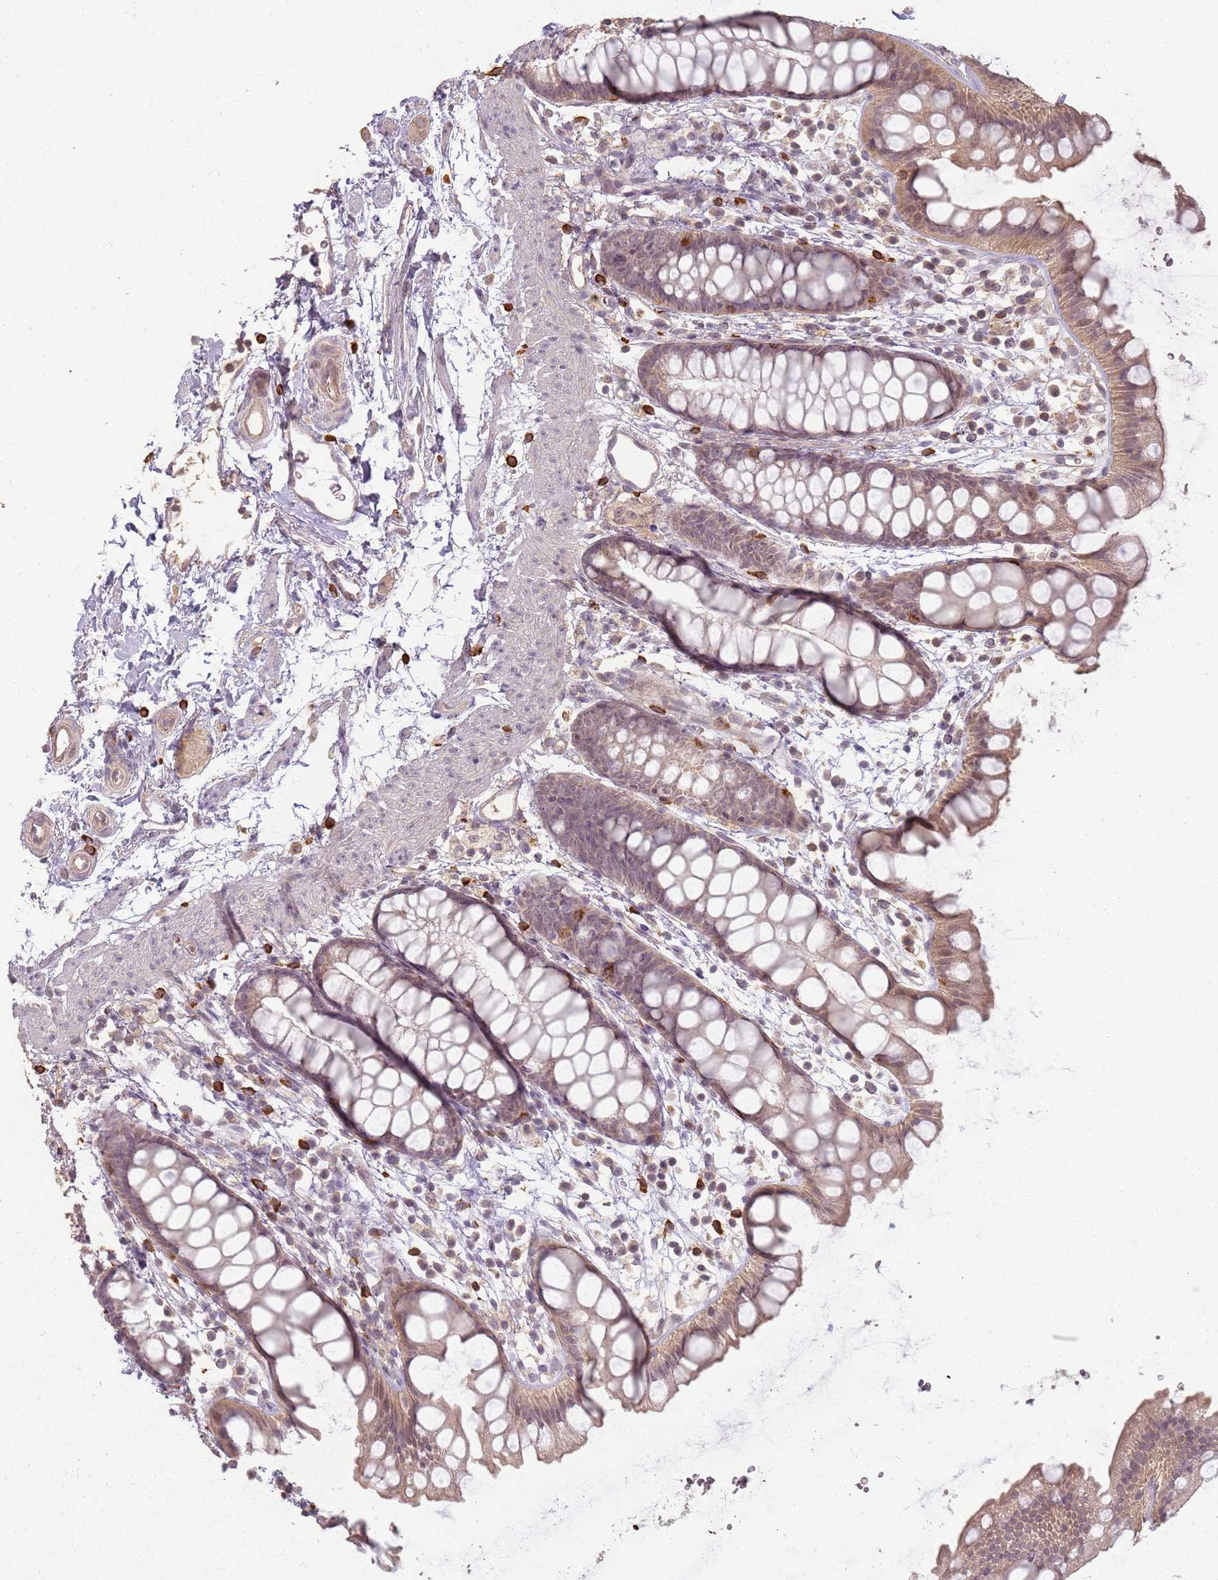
{"staining": {"intensity": "moderate", "quantity": ">75%", "location": "cytoplasmic/membranous"}, "tissue": "rectum", "cell_type": "Glandular cells", "image_type": "normal", "snomed": [{"axis": "morphology", "description": "Normal tissue, NOS"}, {"axis": "topography", "description": "Rectum"}], "caption": "High-magnification brightfield microscopy of normal rectum stained with DAB (brown) and counterstained with hematoxylin (blue). glandular cells exhibit moderate cytoplasmic/membranous expression is present in about>75% of cells.", "gene": "CCDC168", "patient": {"sex": "female", "age": 65}}